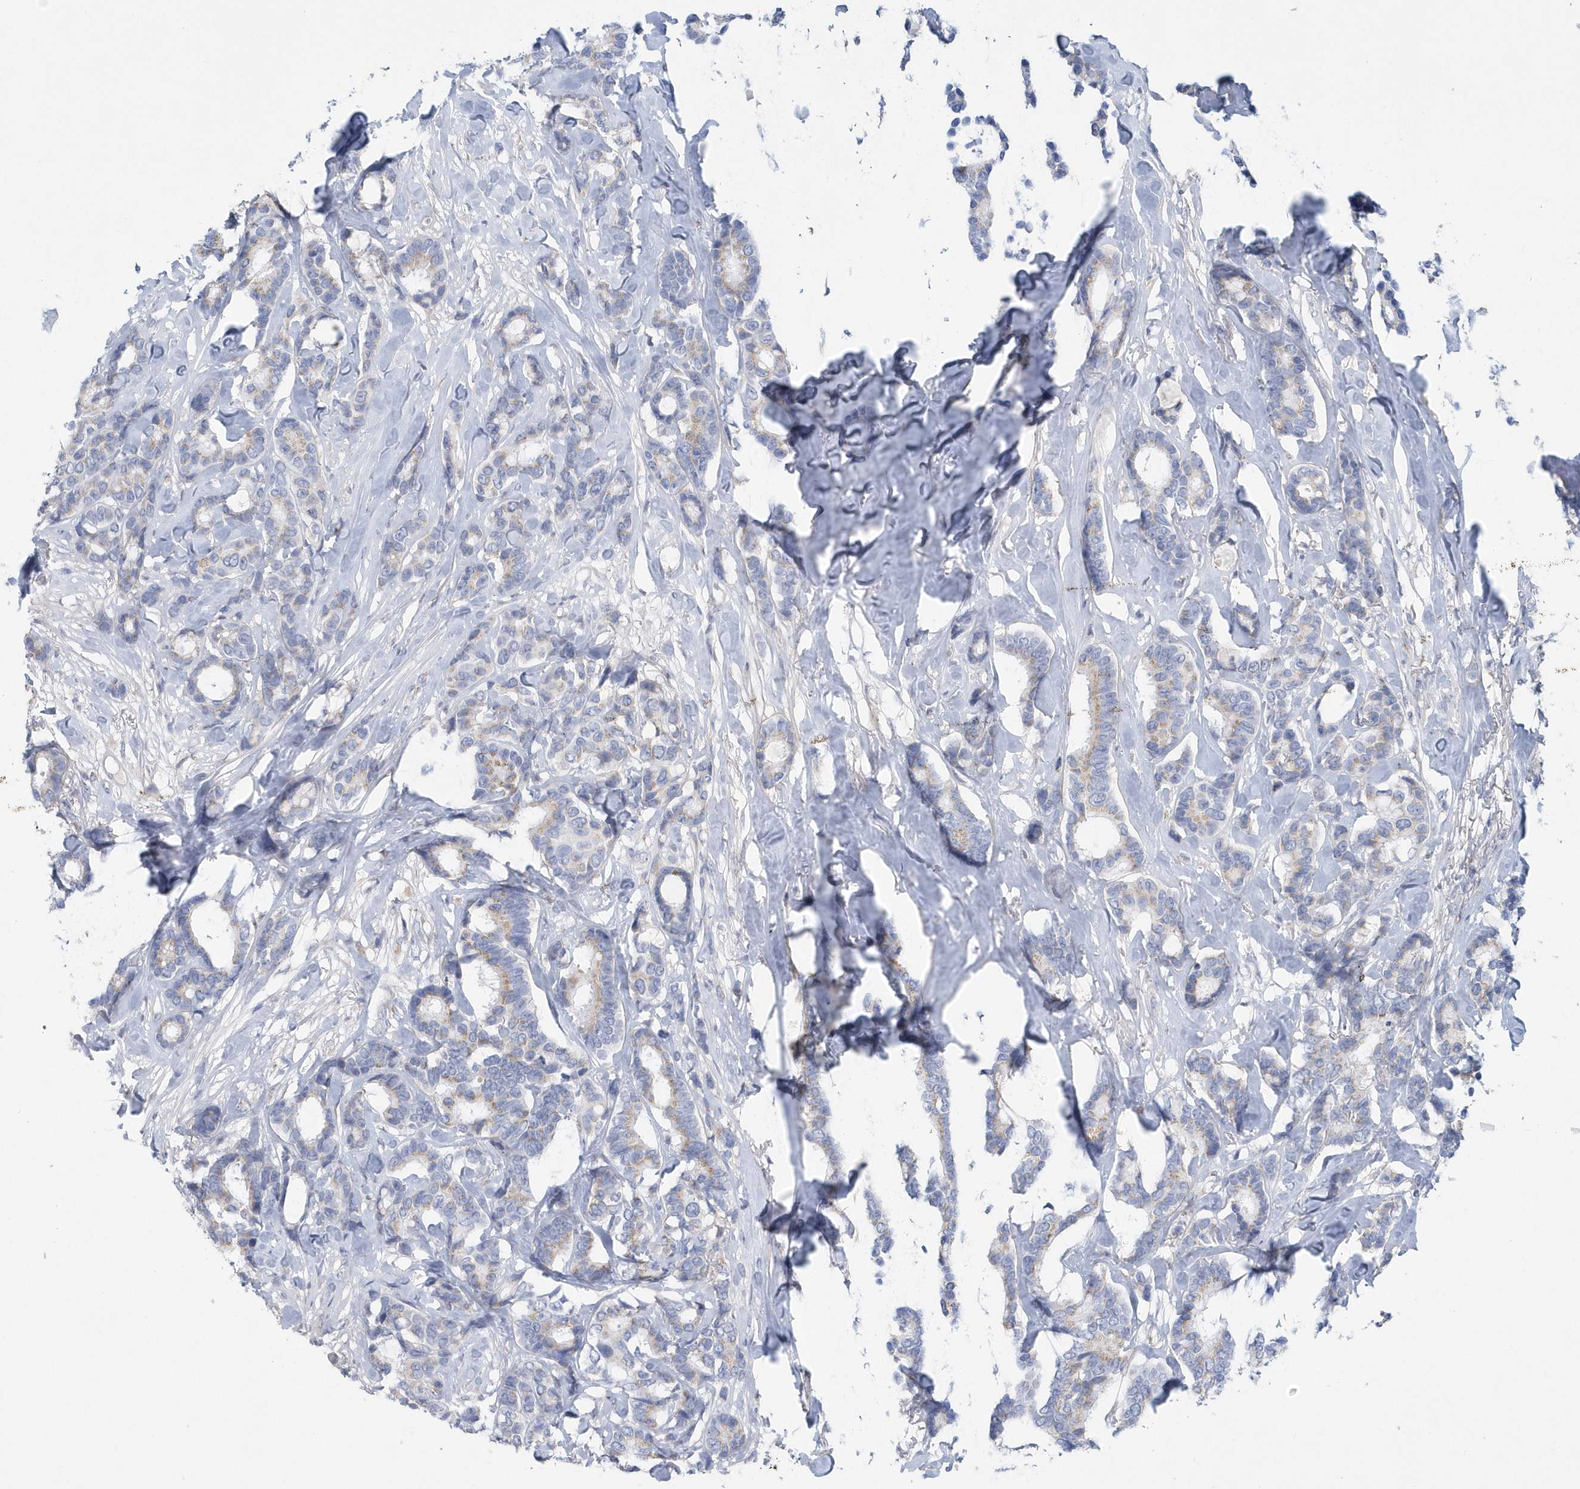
{"staining": {"intensity": "moderate", "quantity": "<25%", "location": "cytoplasmic/membranous"}, "tissue": "breast cancer", "cell_type": "Tumor cells", "image_type": "cancer", "snomed": [{"axis": "morphology", "description": "Duct carcinoma"}, {"axis": "topography", "description": "Breast"}], "caption": "Approximately <25% of tumor cells in breast cancer display moderate cytoplasmic/membranous protein expression as visualized by brown immunohistochemical staining.", "gene": "SPATA18", "patient": {"sex": "female", "age": 87}}